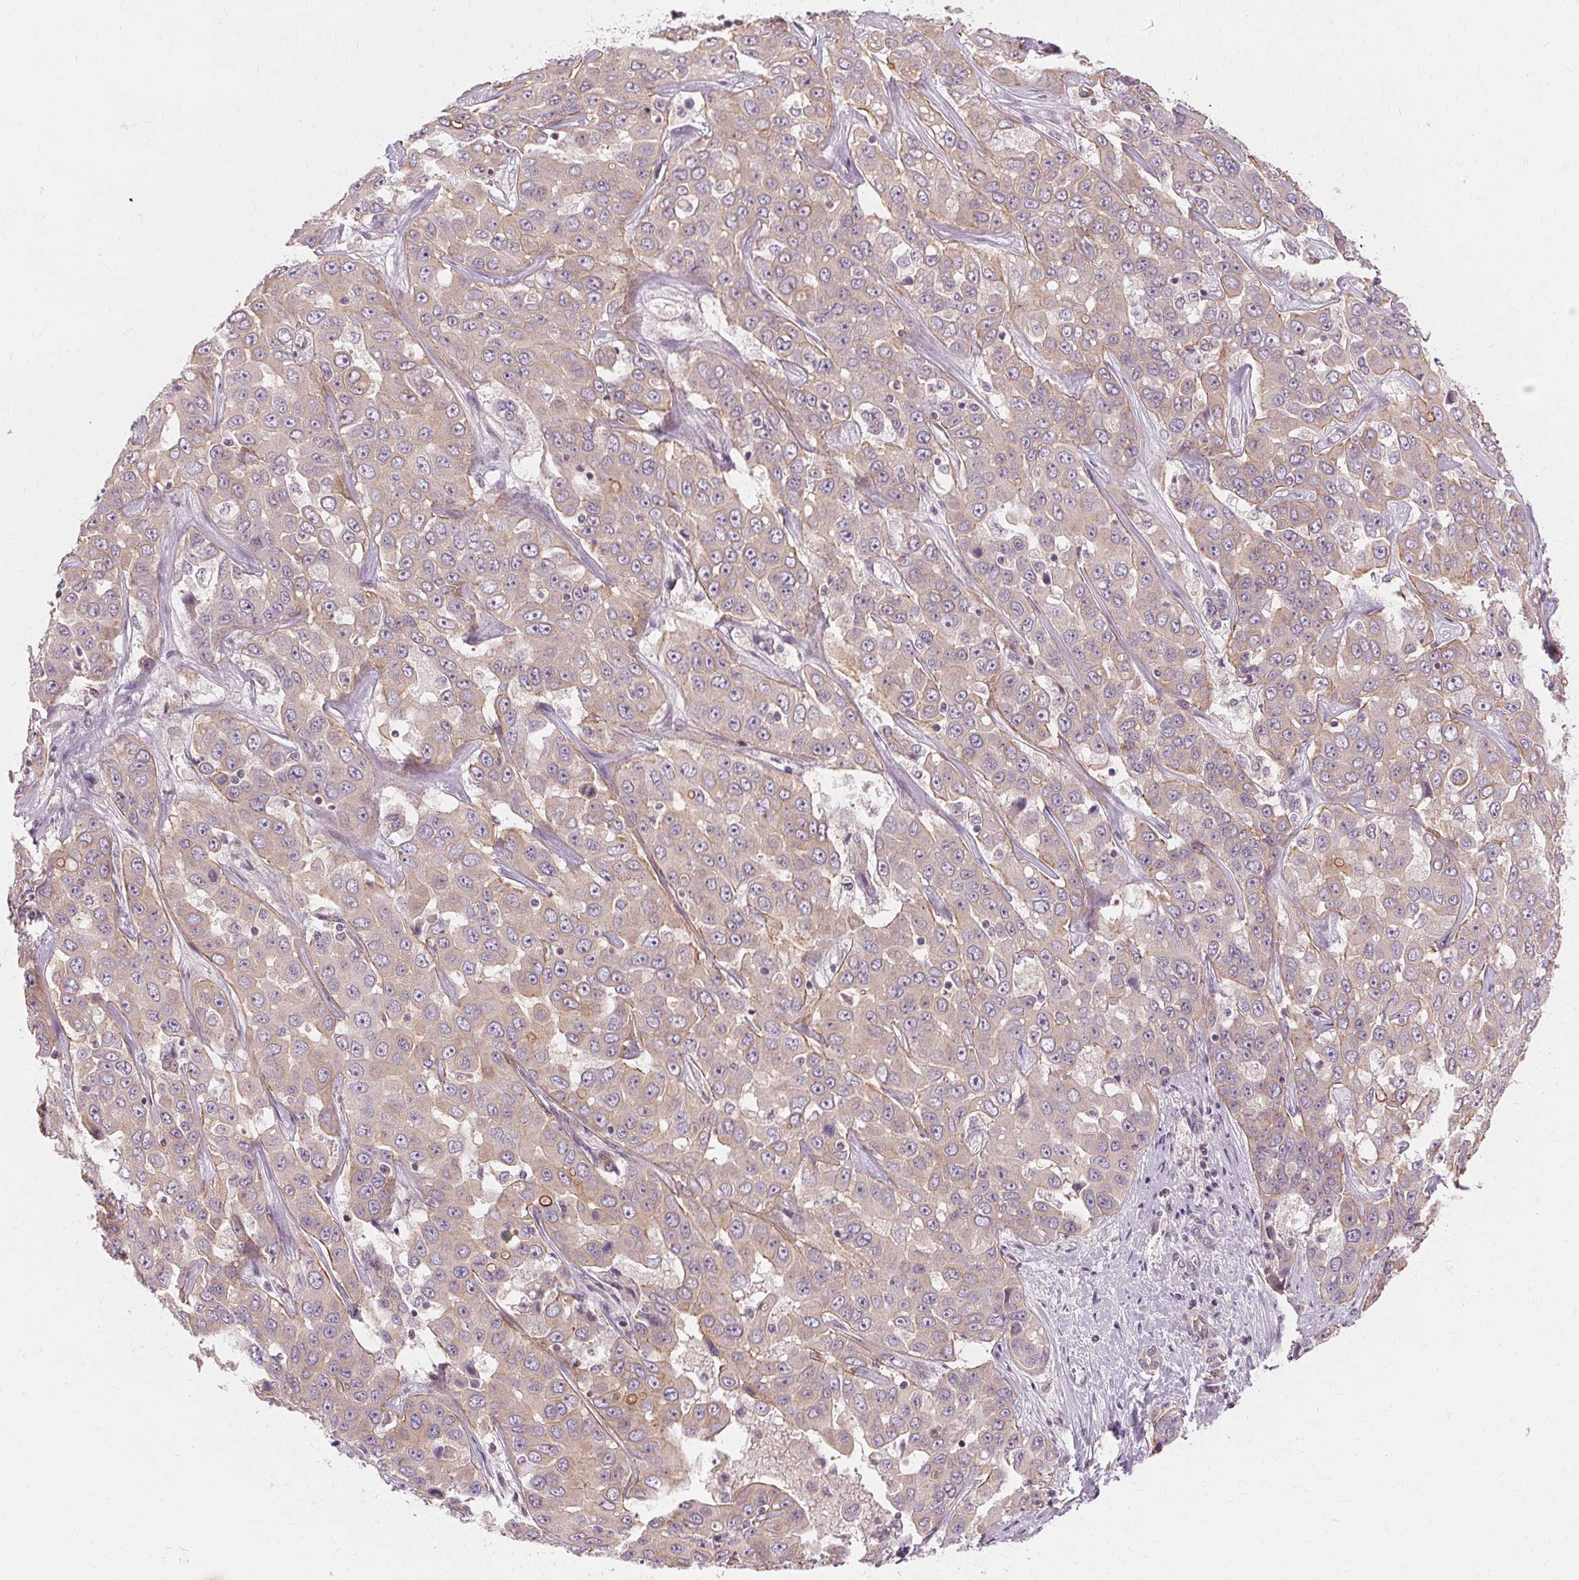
{"staining": {"intensity": "weak", "quantity": "<25%", "location": "cytoplasmic/membranous"}, "tissue": "liver cancer", "cell_type": "Tumor cells", "image_type": "cancer", "snomed": [{"axis": "morphology", "description": "Cholangiocarcinoma"}, {"axis": "topography", "description": "Liver"}], "caption": "This photomicrograph is of cholangiocarcinoma (liver) stained with immunohistochemistry (IHC) to label a protein in brown with the nuclei are counter-stained blue. There is no positivity in tumor cells.", "gene": "USP8", "patient": {"sex": "female", "age": 52}}